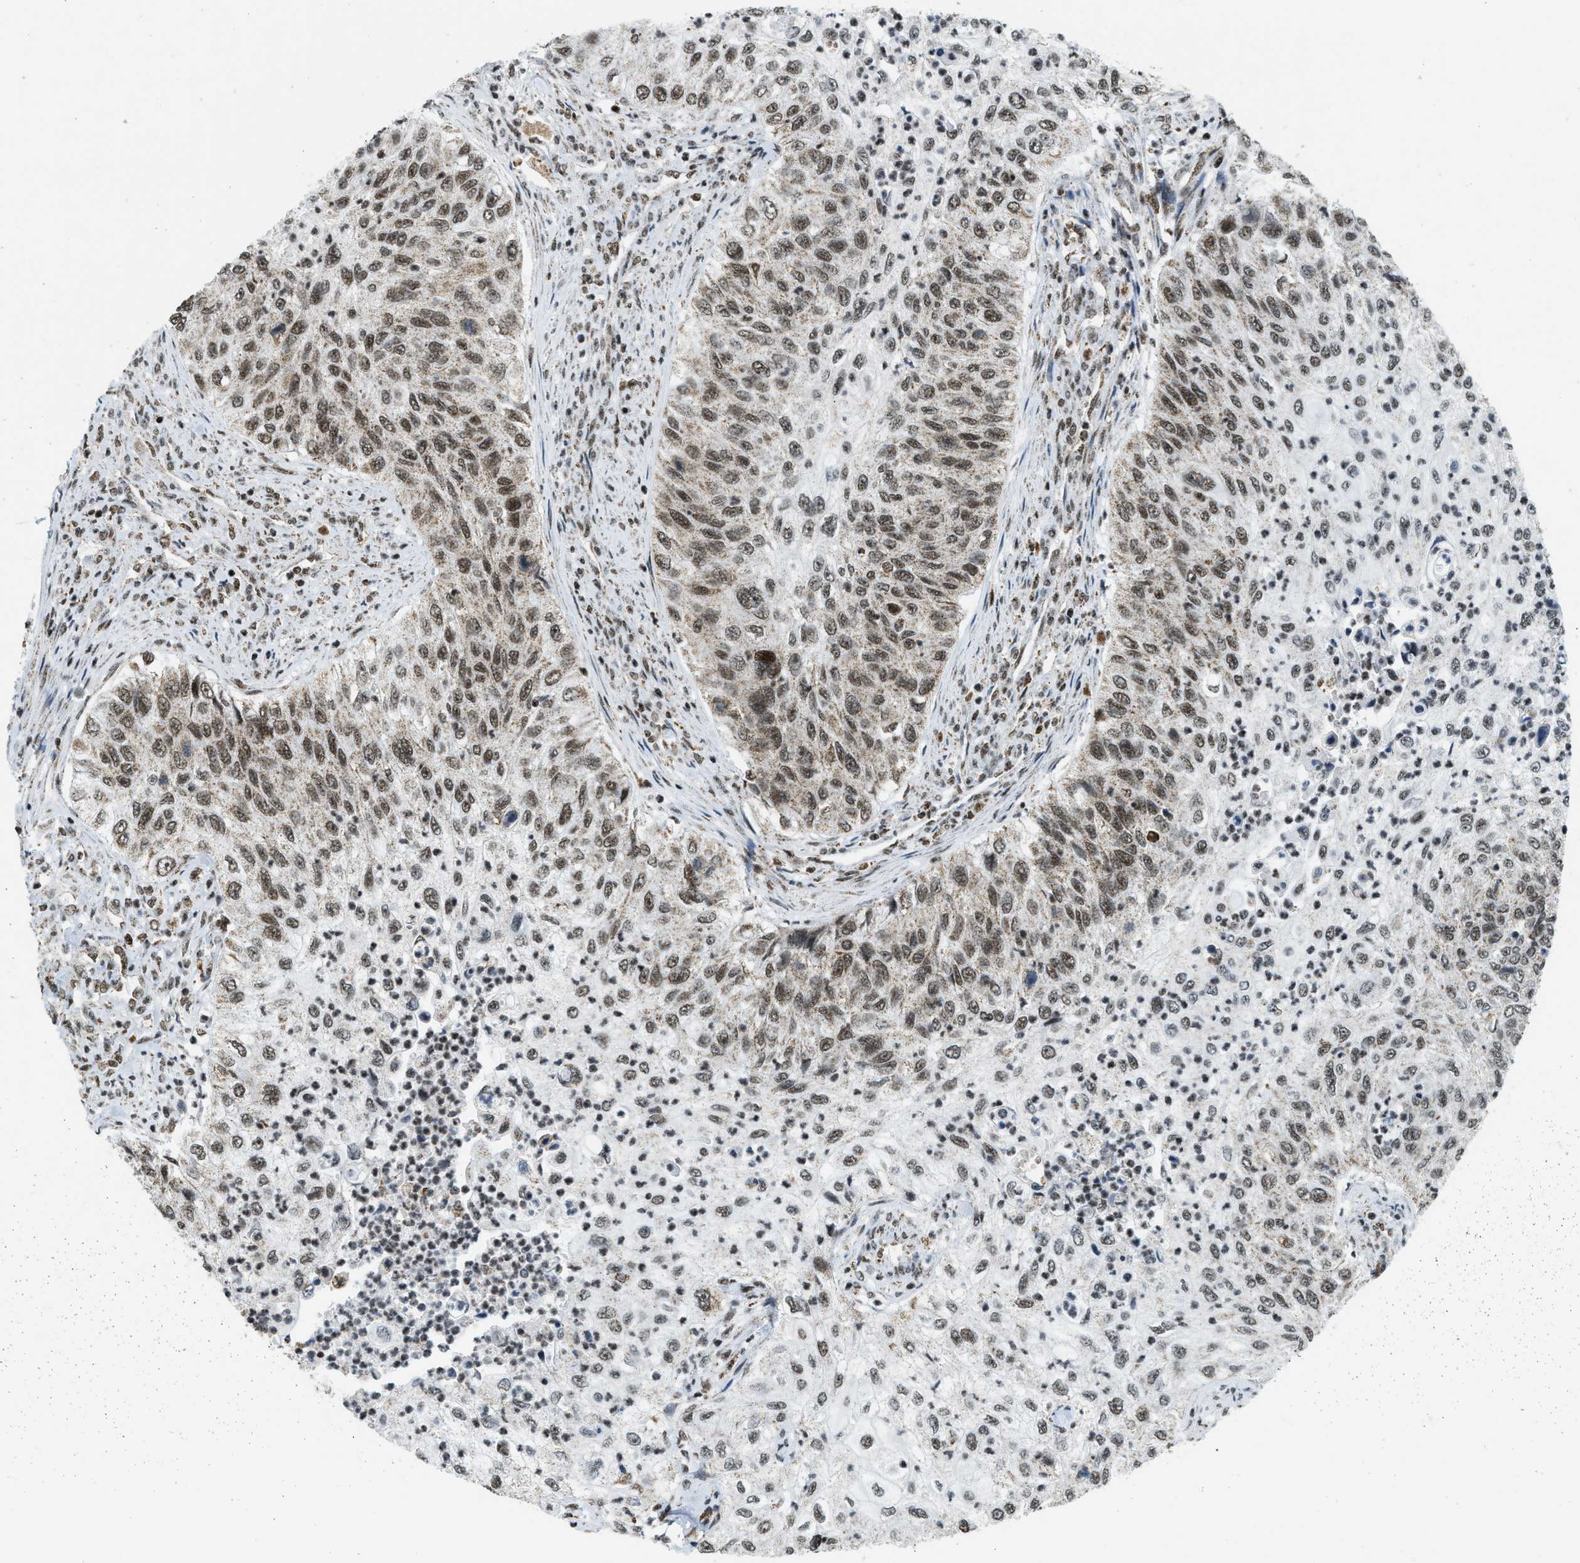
{"staining": {"intensity": "moderate", "quantity": ">75%", "location": "nuclear"}, "tissue": "urothelial cancer", "cell_type": "Tumor cells", "image_type": "cancer", "snomed": [{"axis": "morphology", "description": "Urothelial carcinoma, High grade"}, {"axis": "topography", "description": "Urinary bladder"}], "caption": "Approximately >75% of tumor cells in human high-grade urothelial carcinoma reveal moderate nuclear protein staining as visualized by brown immunohistochemical staining.", "gene": "GABPB1", "patient": {"sex": "female", "age": 60}}